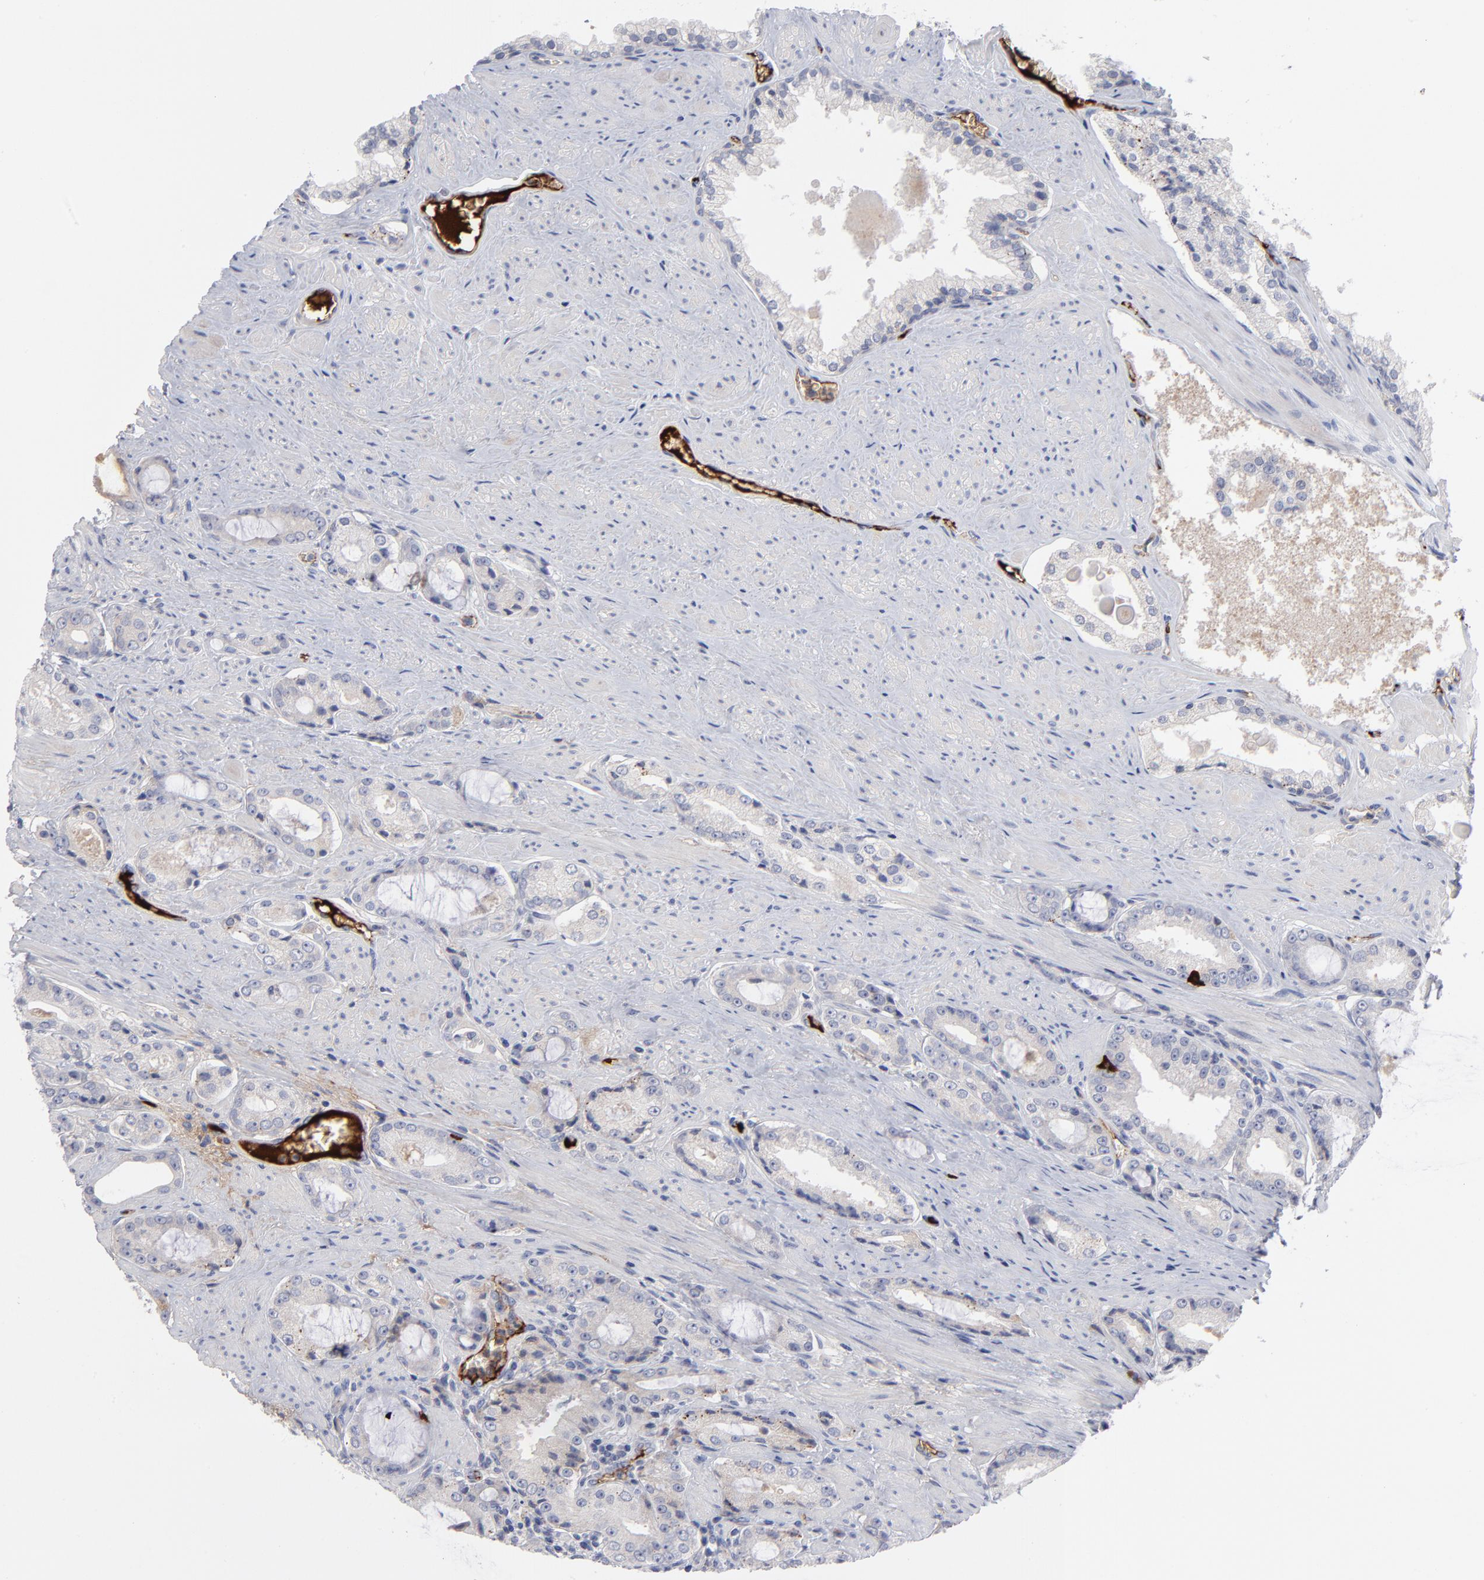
{"staining": {"intensity": "negative", "quantity": "none", "location": "none"}, "tissue": "prostate cancer", "cell_type": "Tumor cells", "image_type": "cancer", "snomed": [{"axis": "morphology", "description": "Adenocarcinoma, Medium grade"}, {"axis": "topography", "description": "Prostate"}], "caption": "Human prostate cancer (adenocarcinoma (medium-grade)) stained for a protein using IHC reveals no staining in tumor cells.", "gene": "CCR3", "patient": {"sex": "male", "age": 60}}